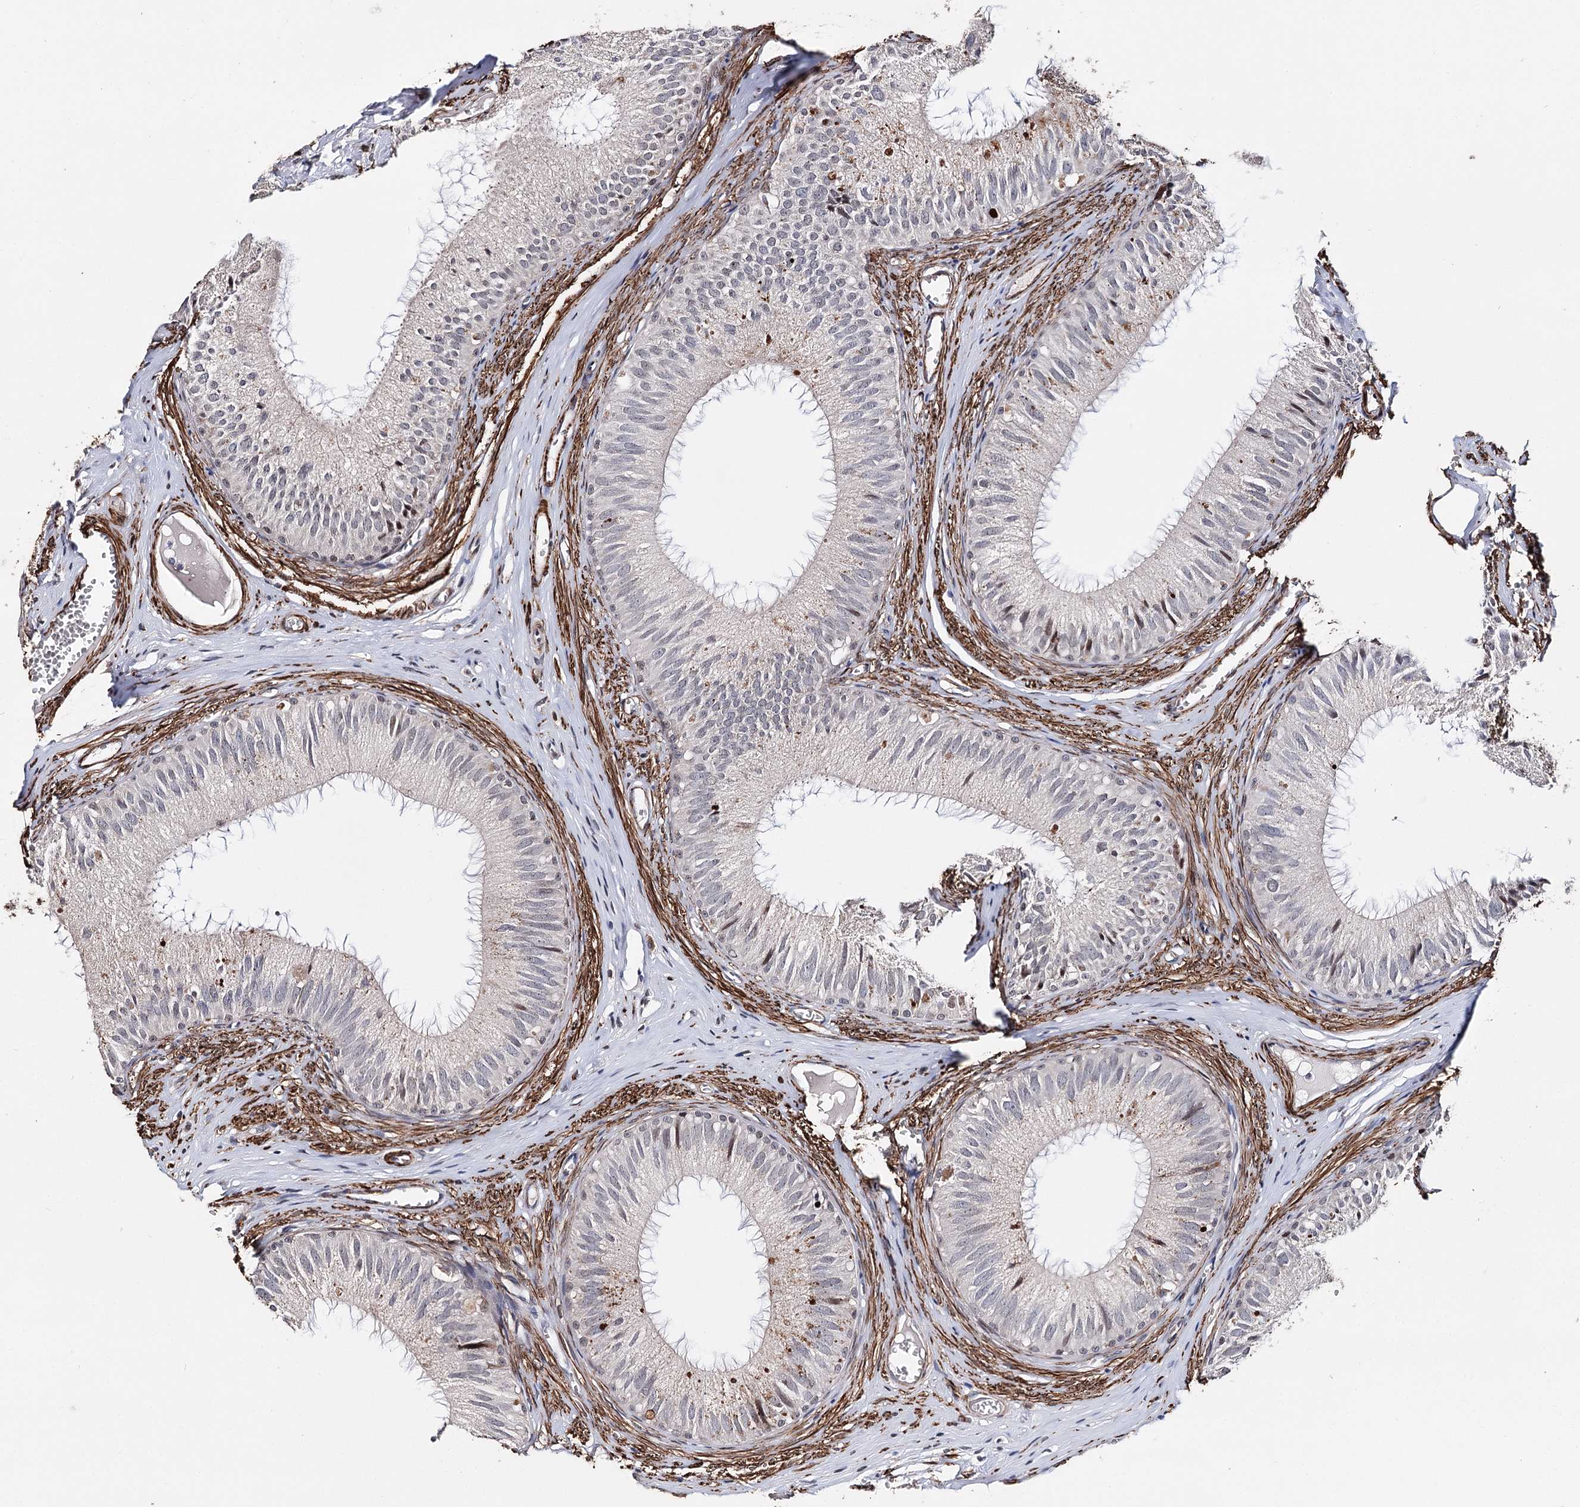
{"staining": {"intensity": "weak", "quantity": "25%-75%", "location": "cytoplasmic/membranous,nuclear"}, "tissue": "epididymis", "cell_type": "Glandular cells", "image_type": "normal", "snomed": [{"axis": "morphology", "description": "Normal tissue, NOS"}, {"axis": "topography", "description": "Epididymis"}], "caption": "The image exhibits immunohistochemical staining of unremarkable epididymis. There is weak cytoplasmic/membranous,nuclear positivity is identified in approximately 25%-75% of glandular cells. (IHC, brightfield microscopy, high magnification).", "gene": "CFAP46", "patient": {"sex": "male", "age": 36}}